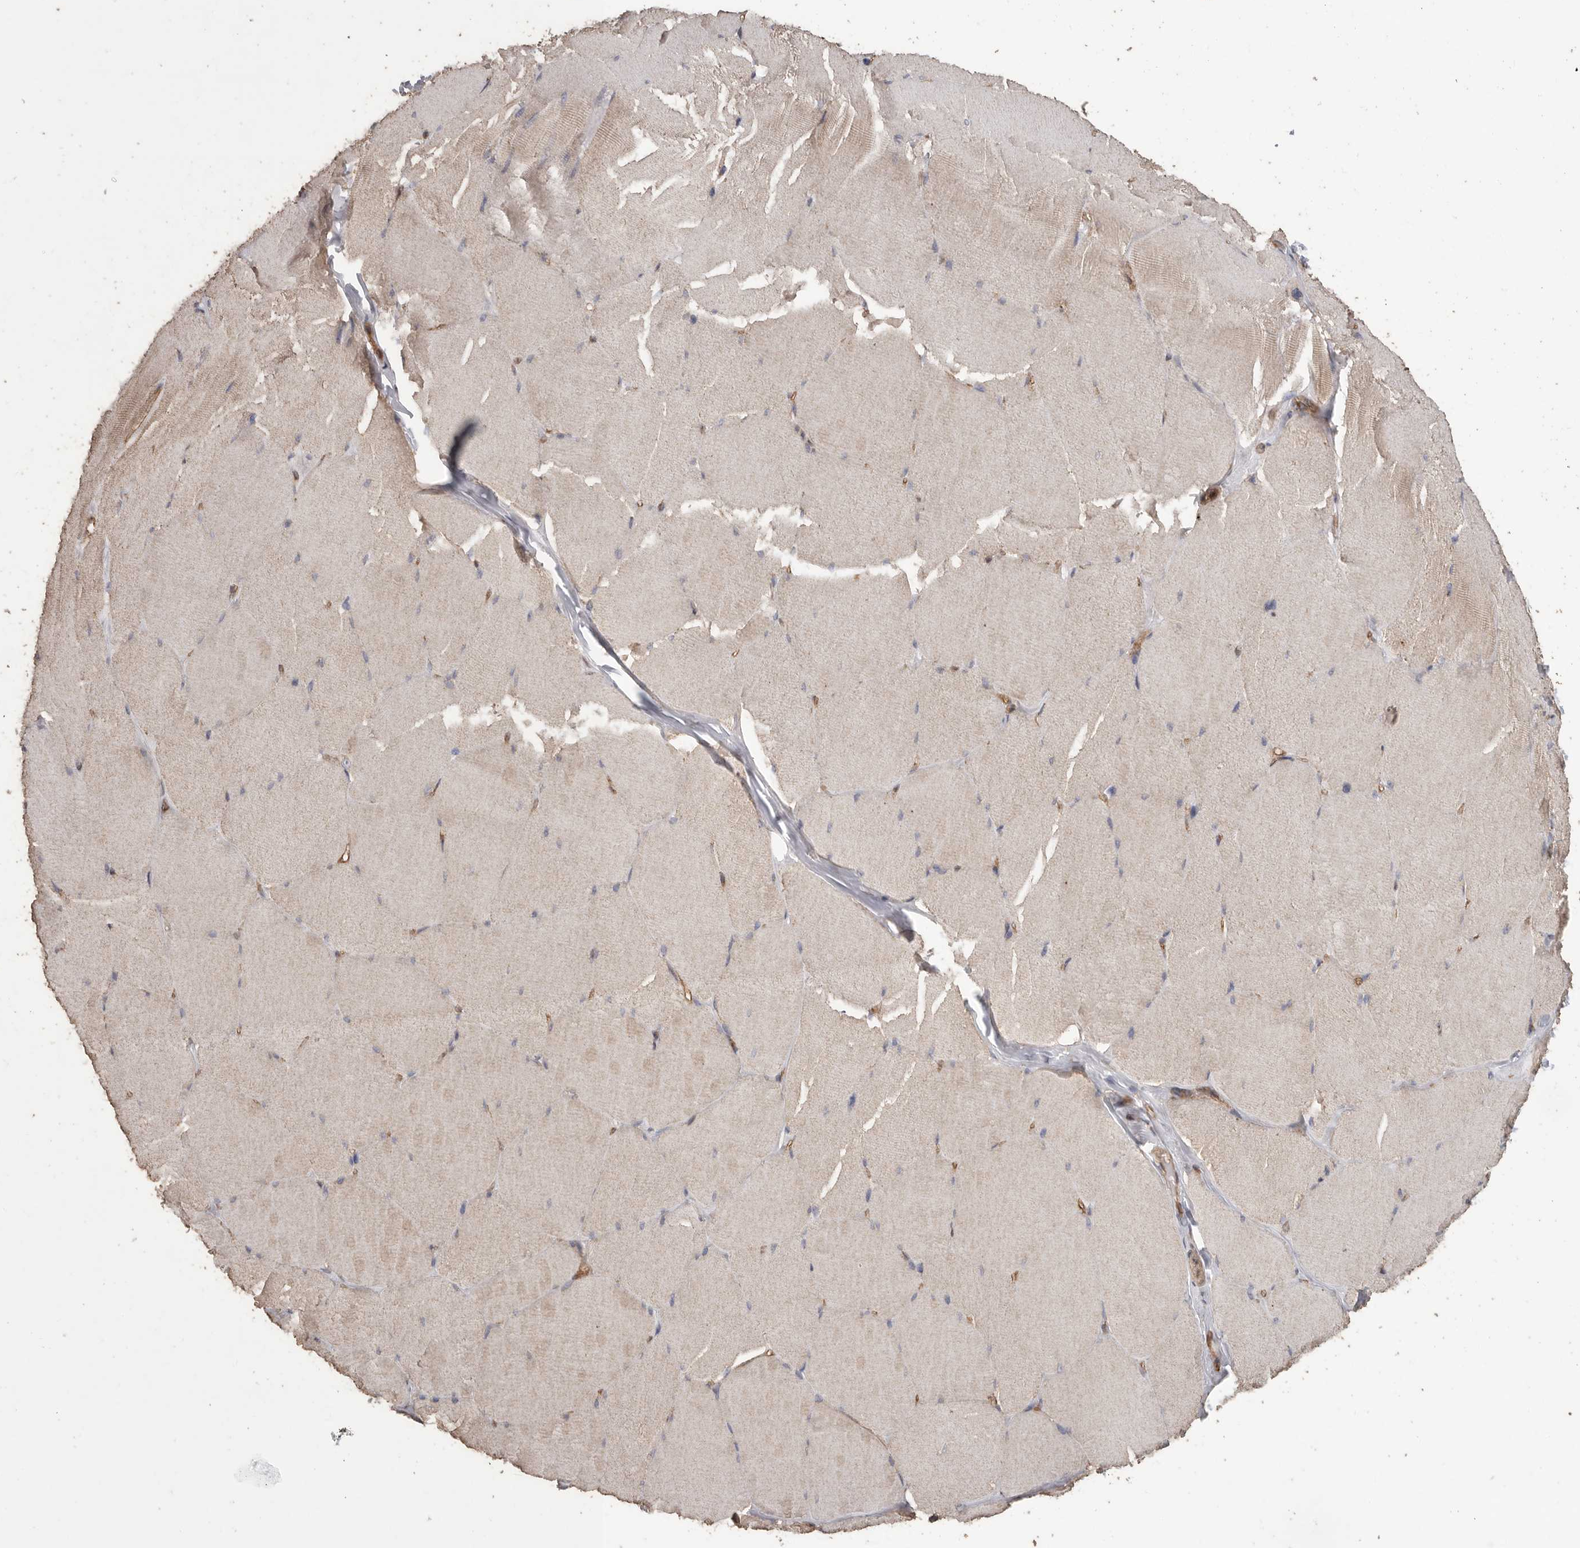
{"staining": {"intensity": "weak", "quantity": "25%-75%", "location": "cytoplasmic/membranous"}, "tissue": "skeletal muscle", "cell_type": "Myocytes", "image_type": "normal", "snomed": [{"axis": "morphology", "description": "Normal tissue, NOS"}, {"axis": "topography", "description": "Skin"}, {"axis": "topography", "description": "Skeletal muscle"}], "caption": "DAB immunohistochemical staining of normal human skeletal muscle reveals weak cytoplasmic/membranous protein positivity in approximately 25%-75% of myocytes.", "gene": "PODXL2", "patient": {"sex": "male", "age": 83}}